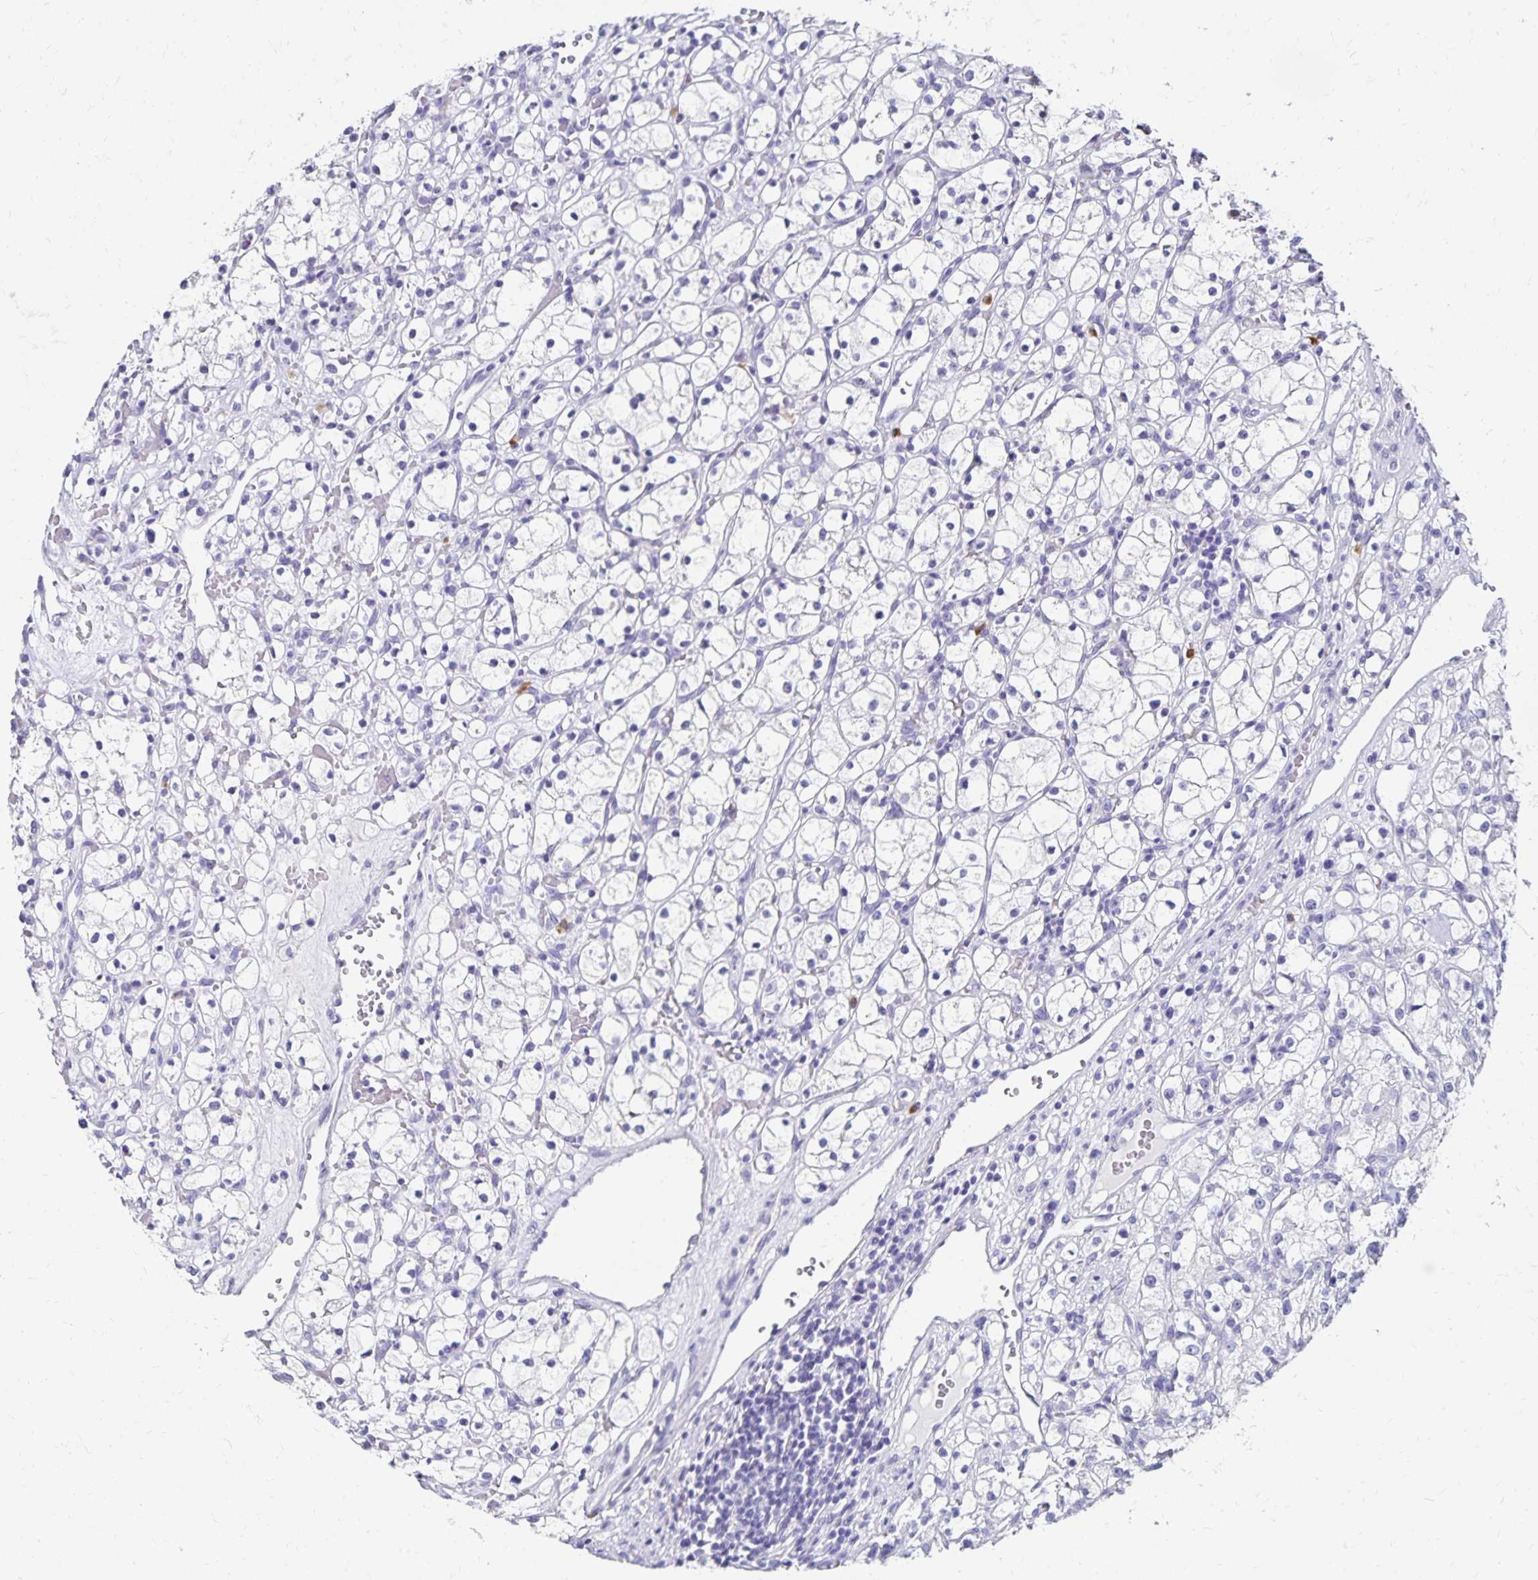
{"staining": {"intensity": "negative", "quantity": "none", "location": "none"}, "tissue": "renal cancer", "cell_type": "Tumor cells", "image_type": "cancer", "snomed": [{"axis": "morphology", "description": "Adenocarcinoma, NOS"}, {"axis": "topography", "description": "Kidney"}], "caption": "There is no significant positivity in tumor cells of renal adenocarcinoma.", "gene": "DYNLT4", "patient": {"sex": "female", "age": 59}}